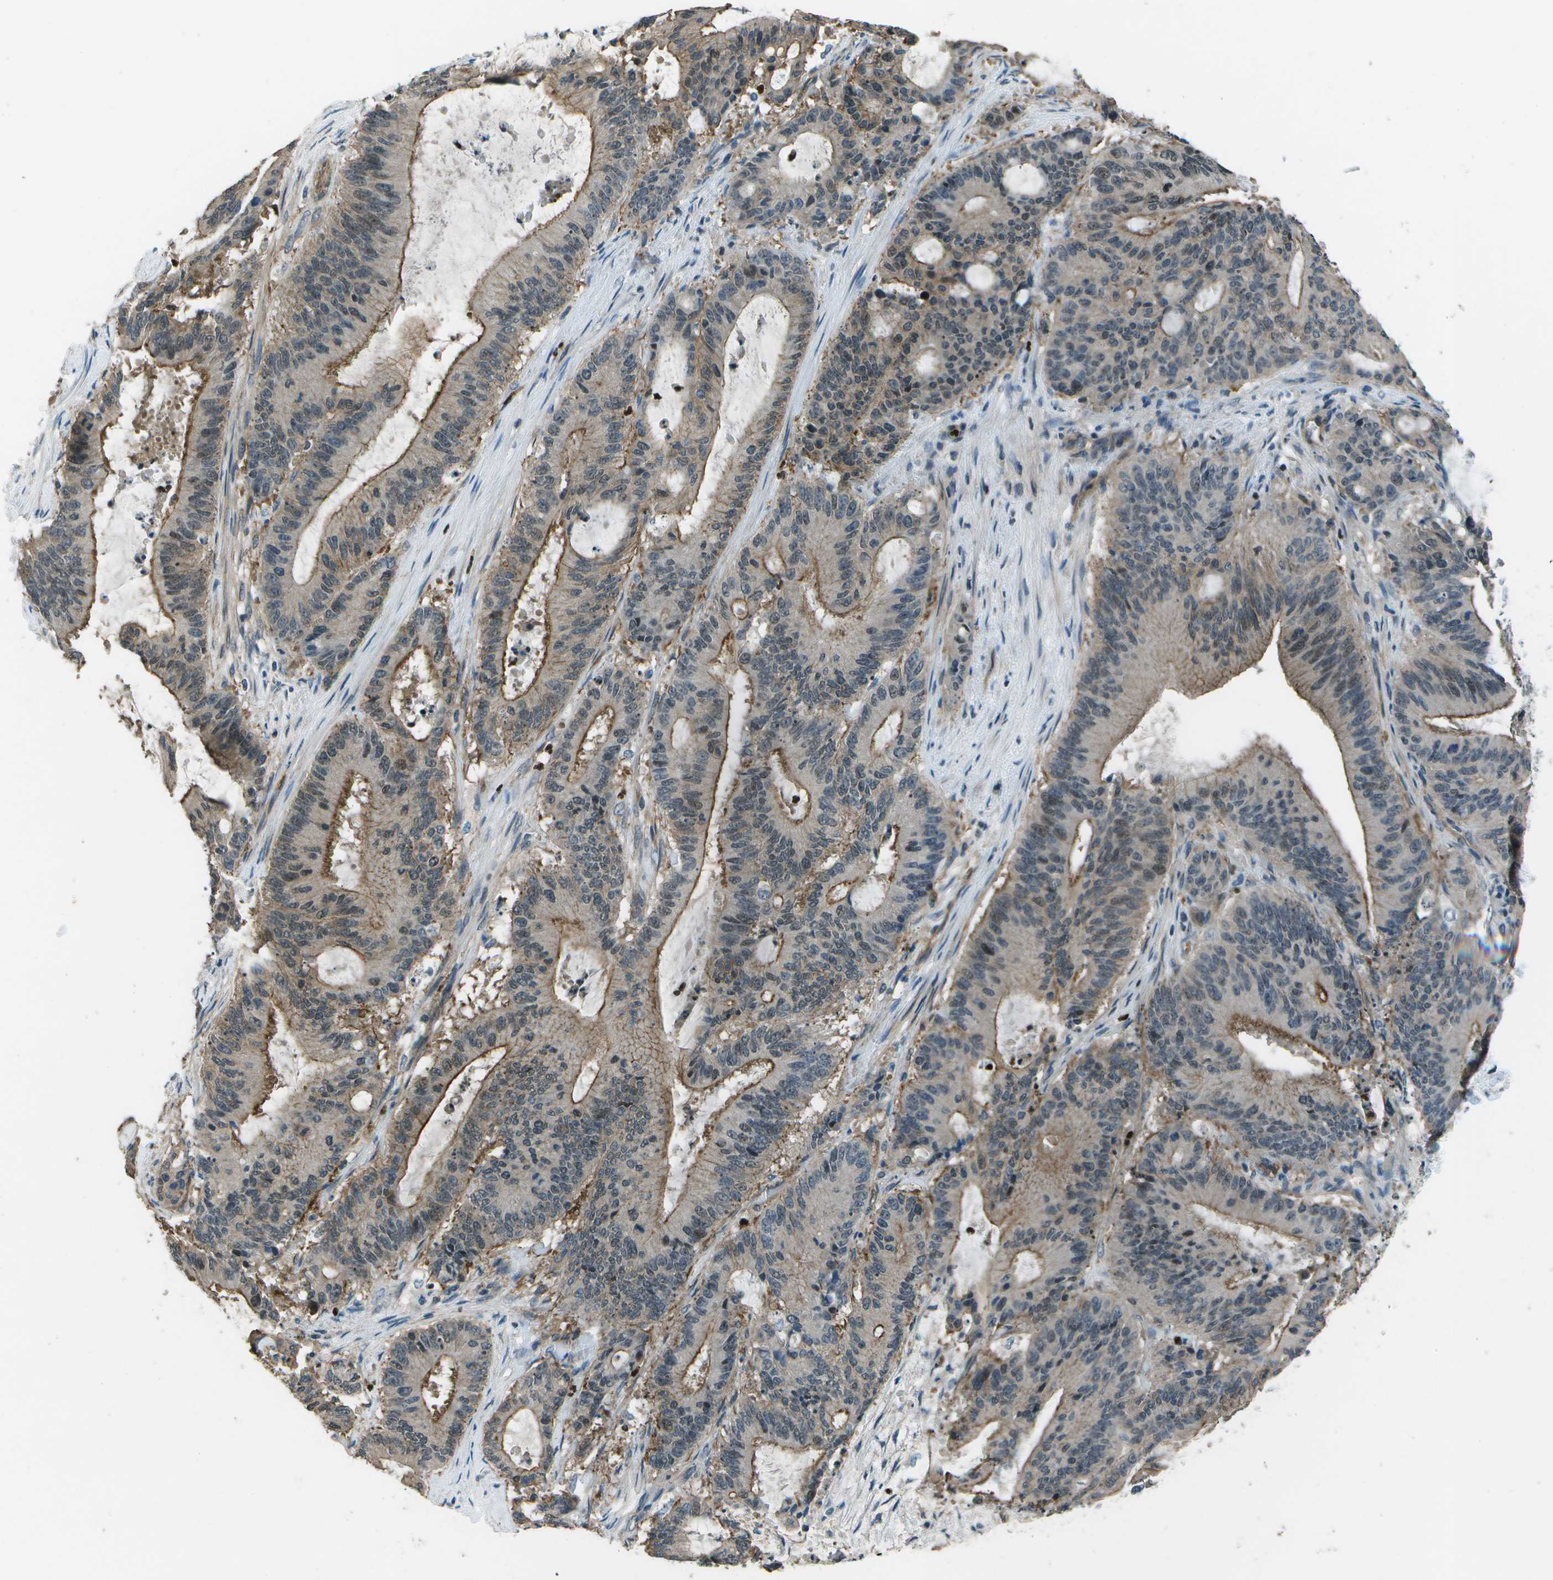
{"staining": {"intensity": "moderate", "quantity": "25%-75%", "location": "cytoplasmic/membranous"}, "tissue": "liver cancer", "cell_type": "Tumor cells", "image_type": "cancer", "snomed": [{"axis": "morphology", "description": "Cholangiocarcinoma"}, {"axis": "topography", "description": "Liver"}], "caption": "Liver cancer stained with a brown dye exhibits moderate cytoplasmic/membranous positive expression in about 25%-75% of tumor cells.", "gene": "PDLIM1", "patient": {"sex": "female", "age": 73}}